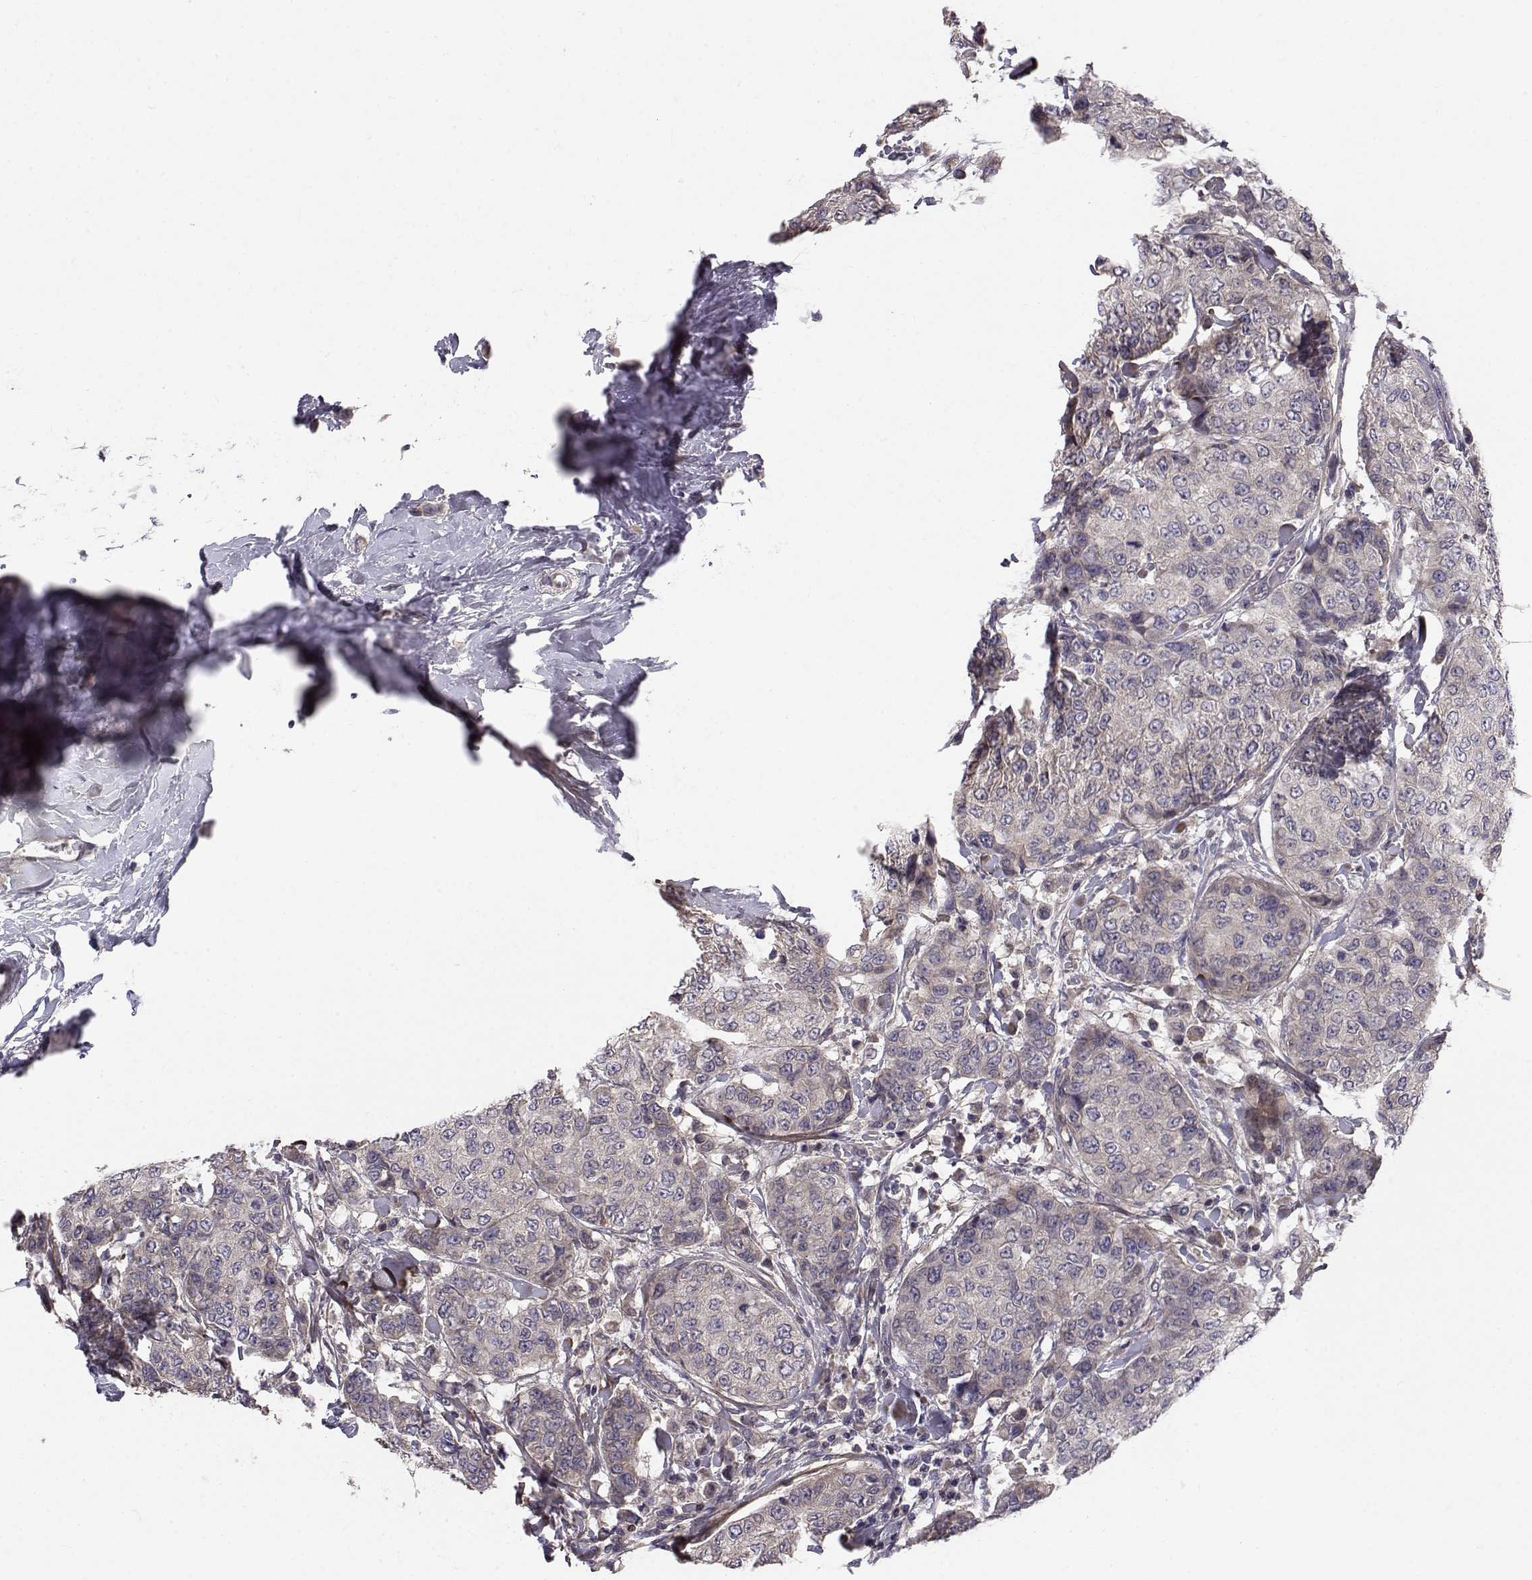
{"staining": {"intensity": "weak", "quantity": "<25%", "location": "cytoplasmic/membranous"}, "tissue": "breast cancer", "cell_type": "Tumor cells", "image_type": "cancer", "snomed": [{"axis": "morphology", "description": "Duct carcinoma"}, {"axis": "topography", "description": "Breast"}], "caption": "Intraductal carcinoma (breast) was stained to show a protein in brown. There is no significant expression in tumor cells.", "gene": "PEX5L", "patient": {"sex": "female", "age": 27}}